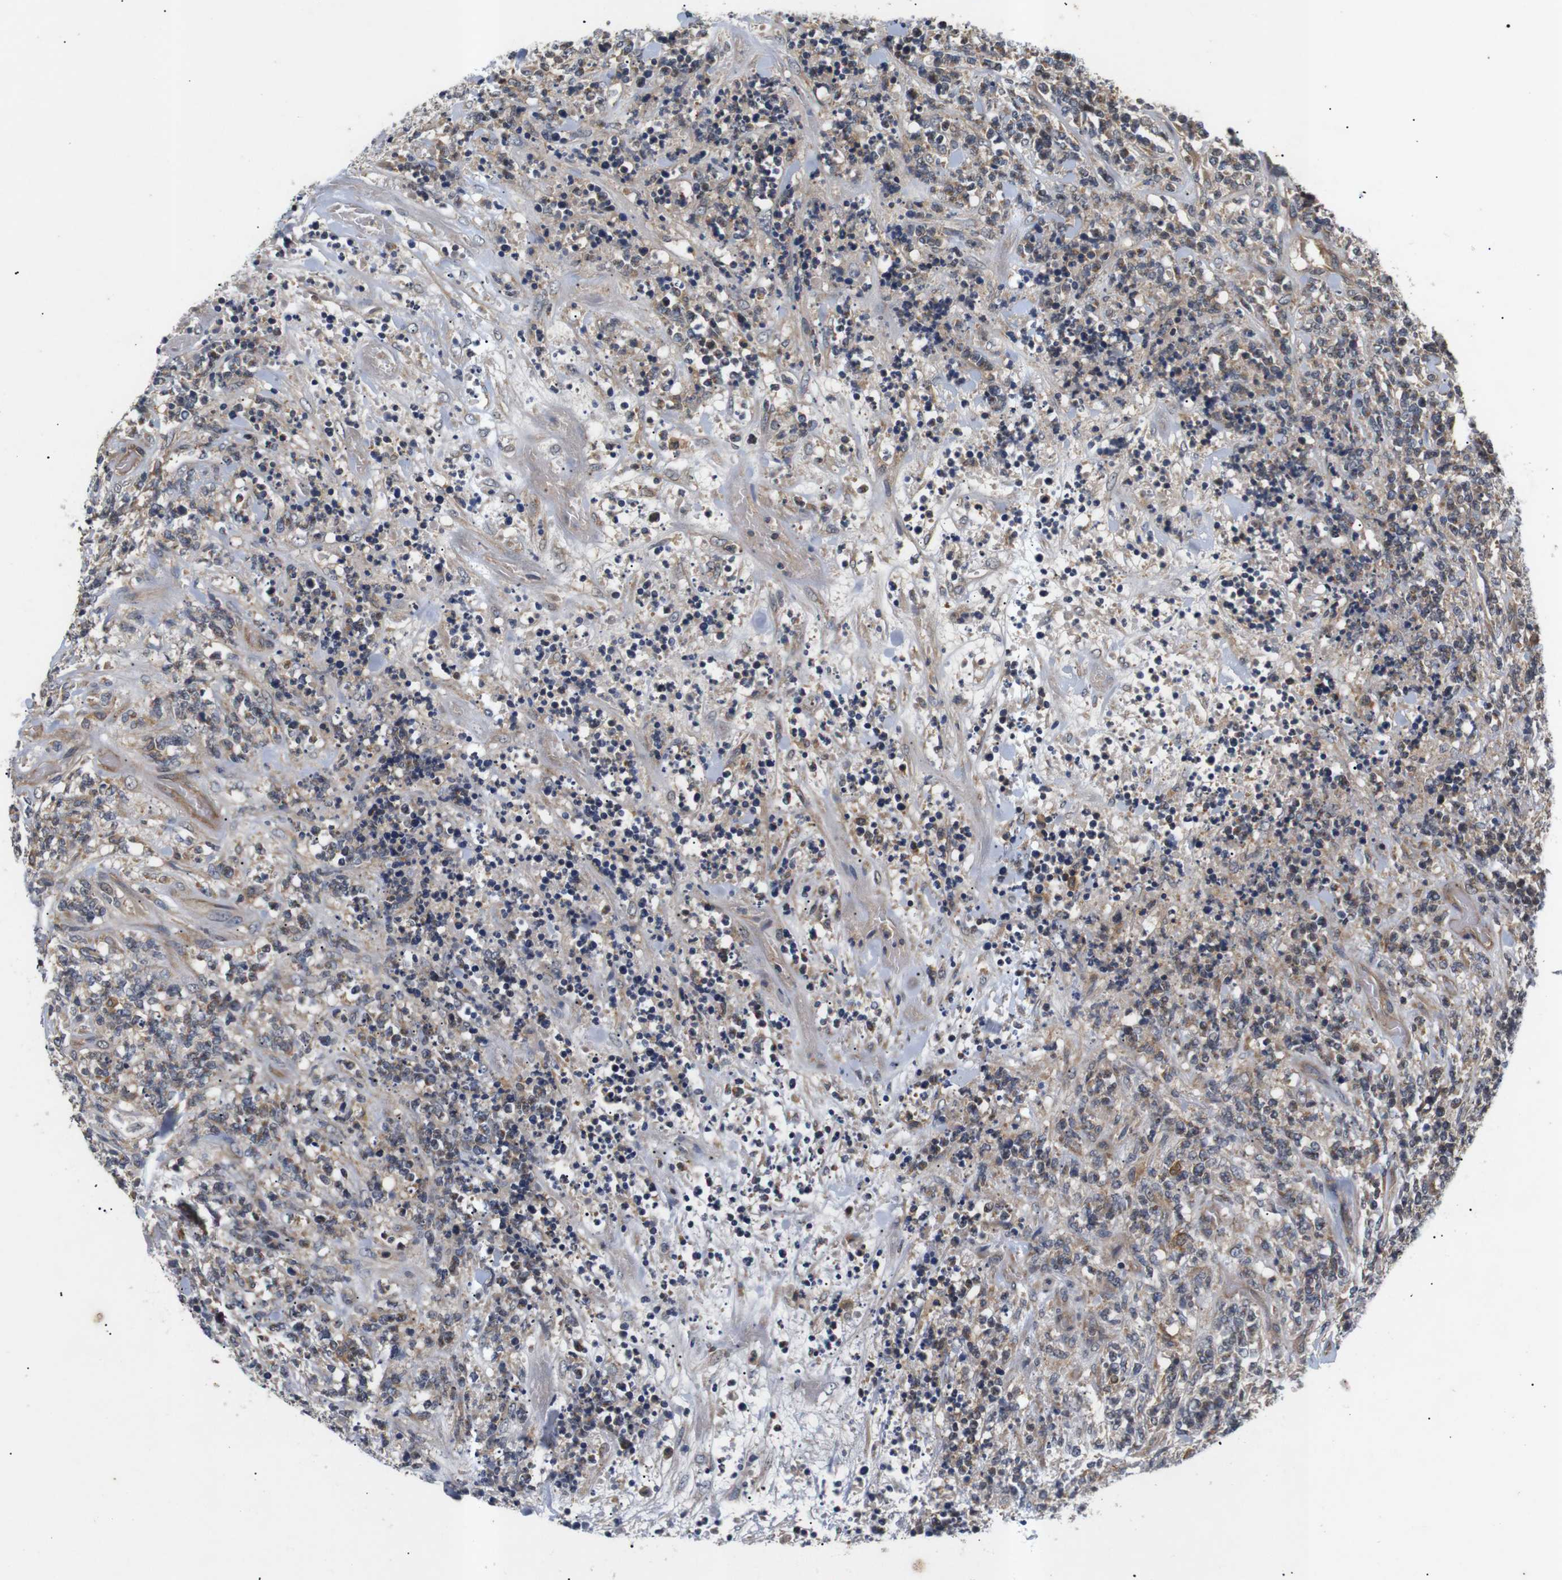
{"staining": {"intensity": "moderate", "quantity": "25%-75%", "location": "cytoplasmic/membranous"}, "tissue": "lymphoma", "cell_type": "Tumor cells", "image_type": "cancer", "snomed": [{"axis": "morphology", "description": "Malignant lymphoma, non-Hodgkin's type, High grade"}, {"axis": "topography", "description": "Soft tissue"}], "caption": "Protein analysis of malignant lymphoma, non-Hodgkin's type (high-grade) tissue displays moderate cytoplasmic/membranous expression in about 25%-75% of tumor cells.", "gene": "RIPK1", "patient": {"sex": "male", "age": 18}}